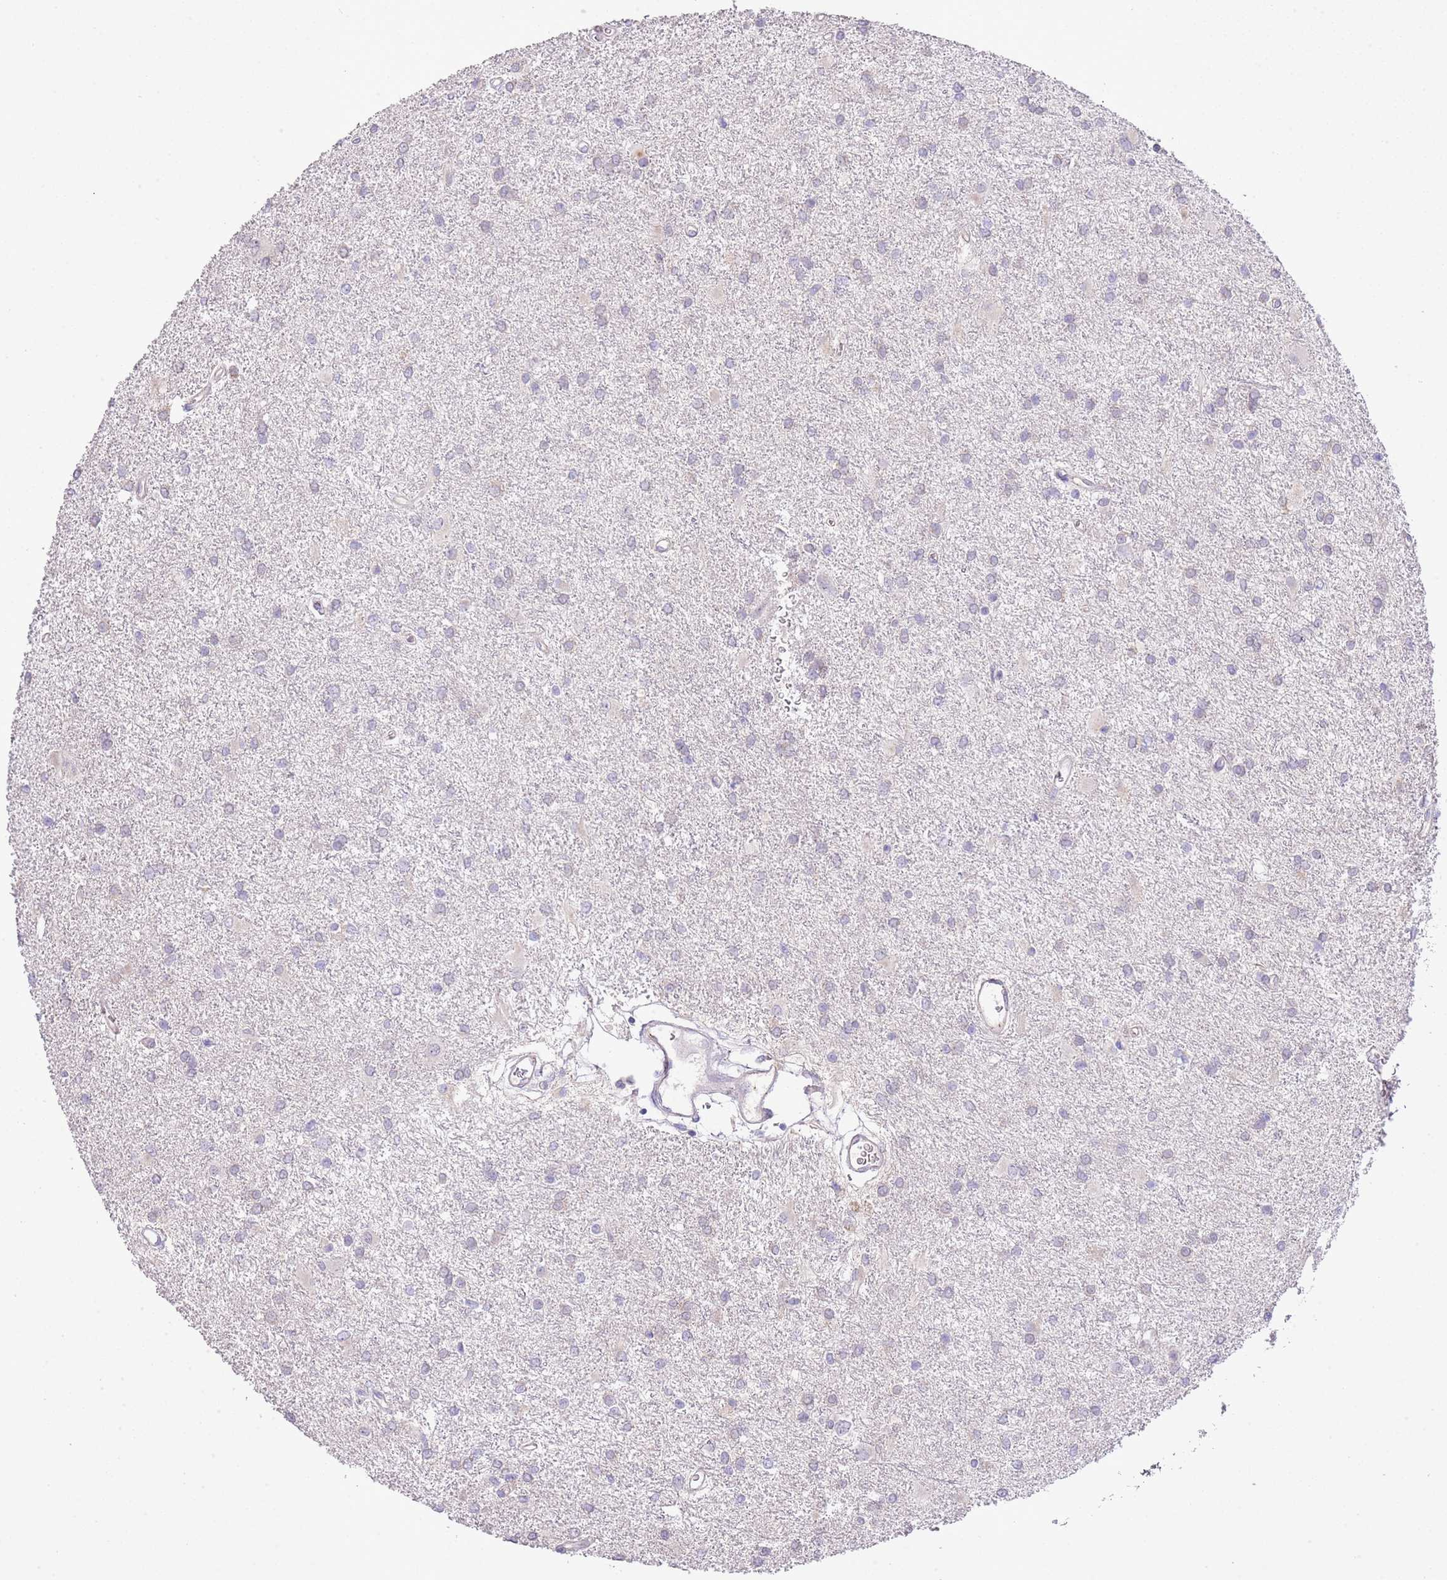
{"staining": {"intensity": "negative", "quantity": "none", "location": "none"}, "tissue": "glioma", "cell_type": "Tumor cells", "image_type": "cancer", "snomed": [{"axis": "morphology", "description": "Glioma, malignant, High grade"}, {"axis": "topography", "description": "Brain"}], "caption": "Tumor cells are negative for protein expression in human high-grade glioma (malignant).", "gene": "ABHD17A", "patient": {"sex": "female", "age": 50}}